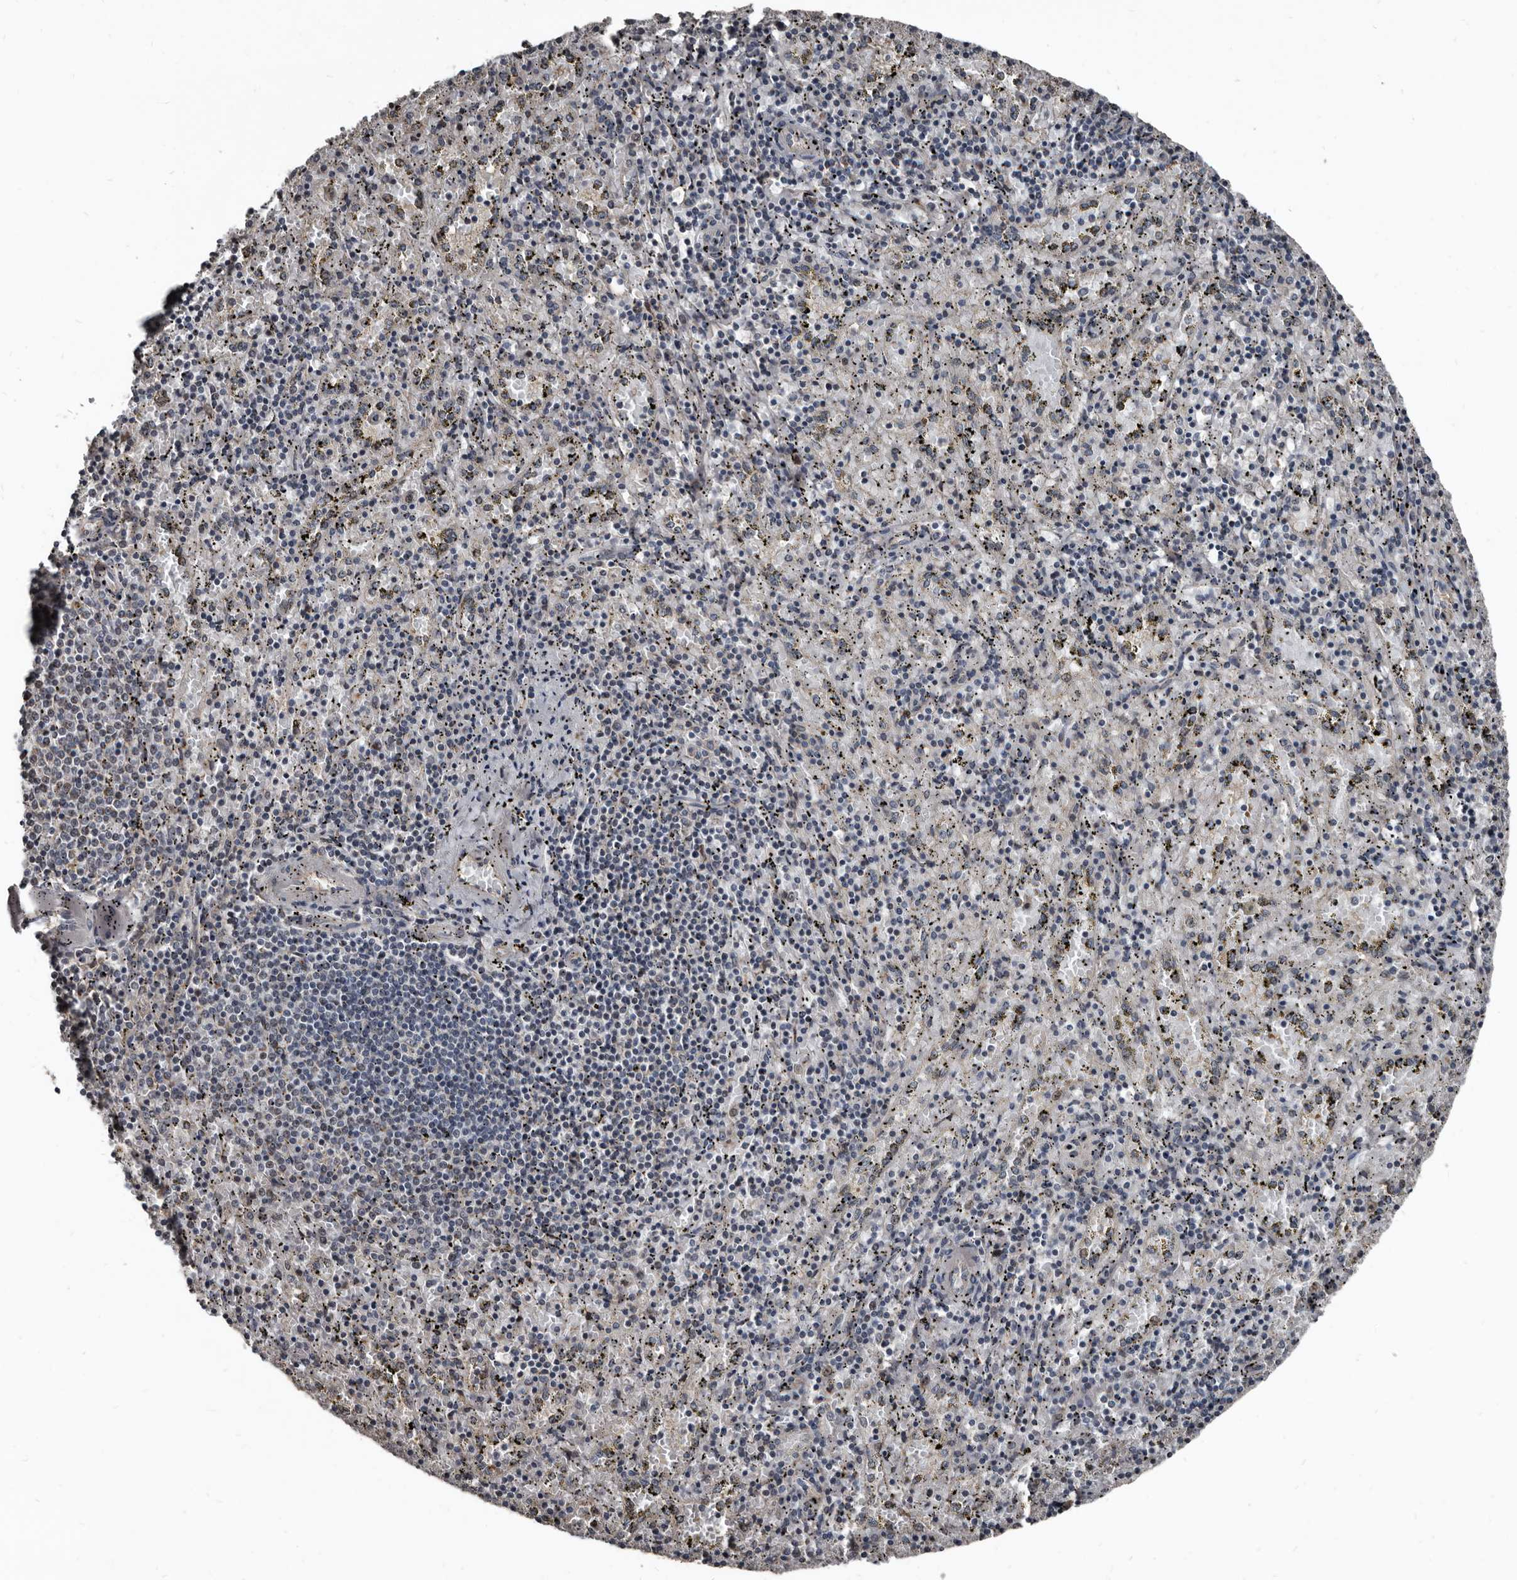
{"staining": {"intensity": "negative", "quantity": "none", "location": "none"}, "tissue": "spleen", "cell_type": "Cells in red pulp", "image_type": "normal", "snomed": [{"axis": "morphology", "description": "Normal tissue, NOS"}, {"axis": "topography", "description": "Spleen"}], "caption": "Cells in red pulp show no significant staining in unremarkable spleen. (Stains: DAB (3,3'-diaminobenzidine) immunohistochemistry (IHC) with hematoxylin counter stain, Microscopy: brightfield microscopy at high magnification).", "gene": "DHPS", "patient": {"sex": "male", "age": 11}}